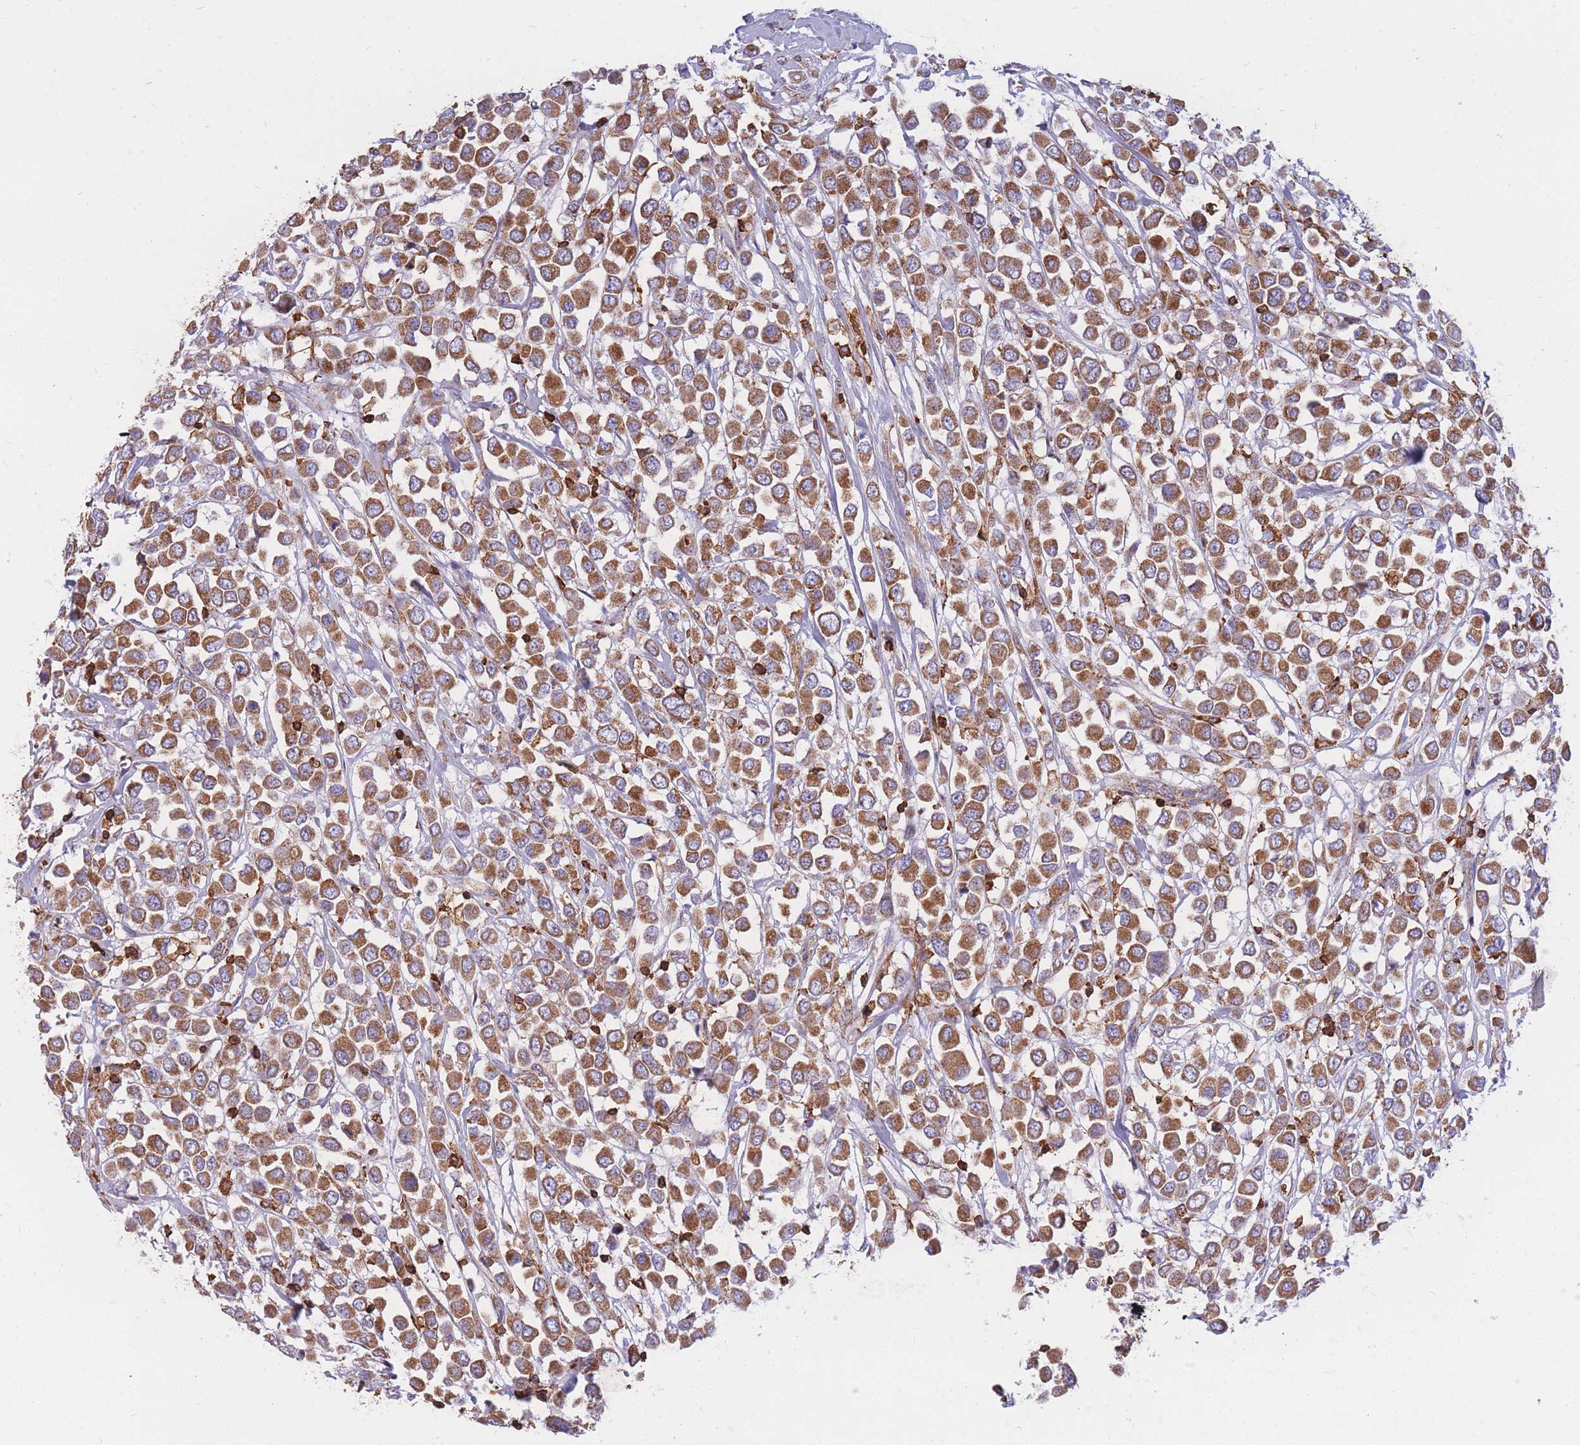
{"staining": {"intensity": "moderate", "quantity": ">75%", "location": "cytoplasmic/membranous"}, "tissue": "breast cancer", "cell_type": "Tumor cells", "image_type": "cancer", "snomed": [{"axis": "morphology", "description": "Duct carcinoma"}, {"axis": "topography", "description": "Breast"}], "caption": "Tumor cells display medium levels of moderate cytoplasmic/membranous staining in about >75% of cells in breast cancer.", "gene": "MRPL54", "patient": {"sex": "female", "age": 61}}